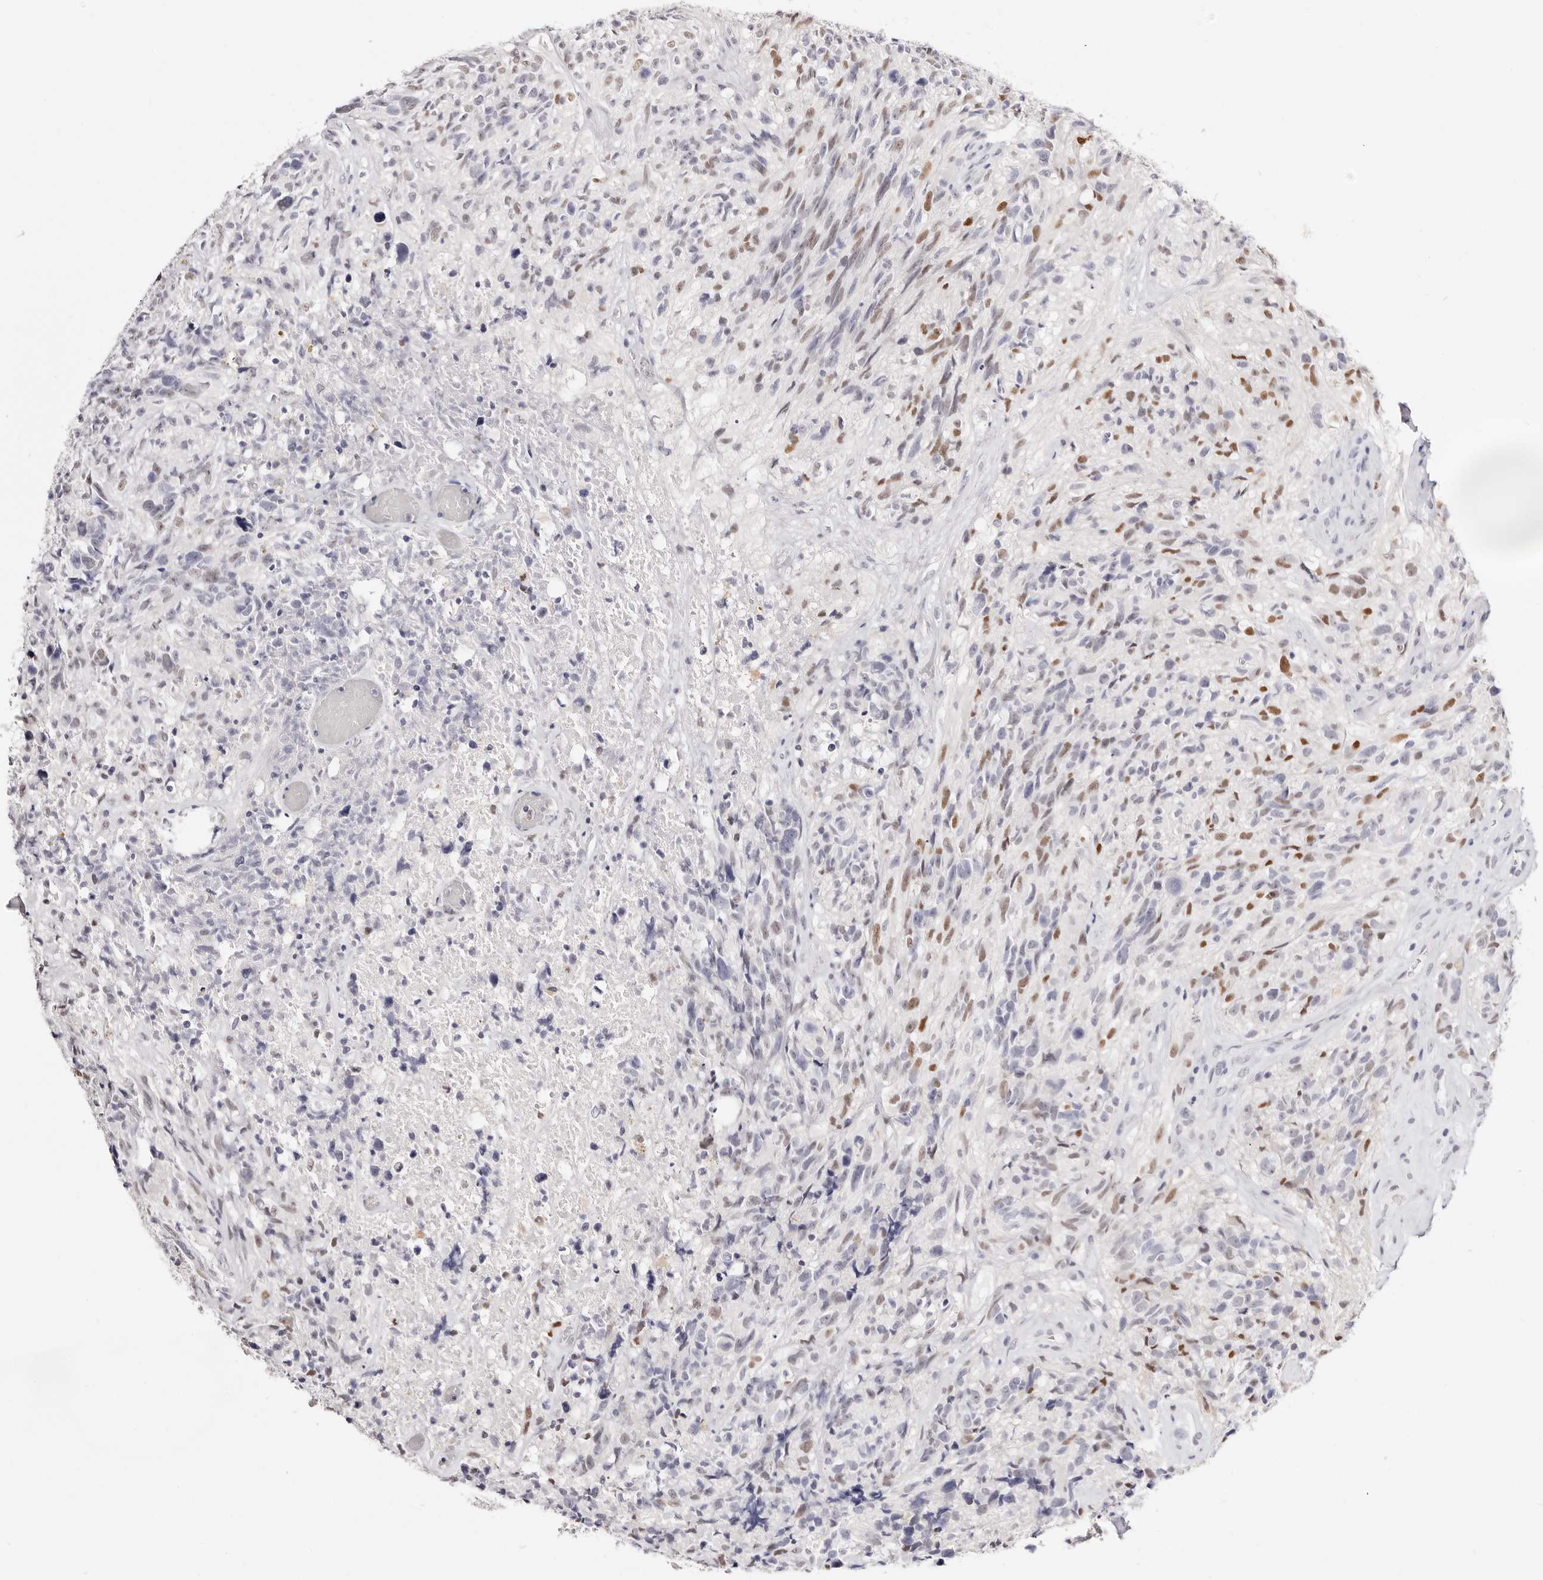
{"staining": {"intensity": "moderate", "quantity": "<25%", "location": "nuclear"}, "tissue": "glioma", "cell_type": "Tumor cells", "image_type": "cancer", "snomed": [{"axis": "morphology", "description": "Glioma, malignant, High grade"}, {"axis": "topography", "description": "Brain"}], "caption": "This histopathology image displays immunohistochemistry staining of human malignant glioma (high-grade), with low moderate nuclear positivity in about <25% of tumor cells.", "gene": "TKT", "patient": {"sex": "male", "age": 69}}